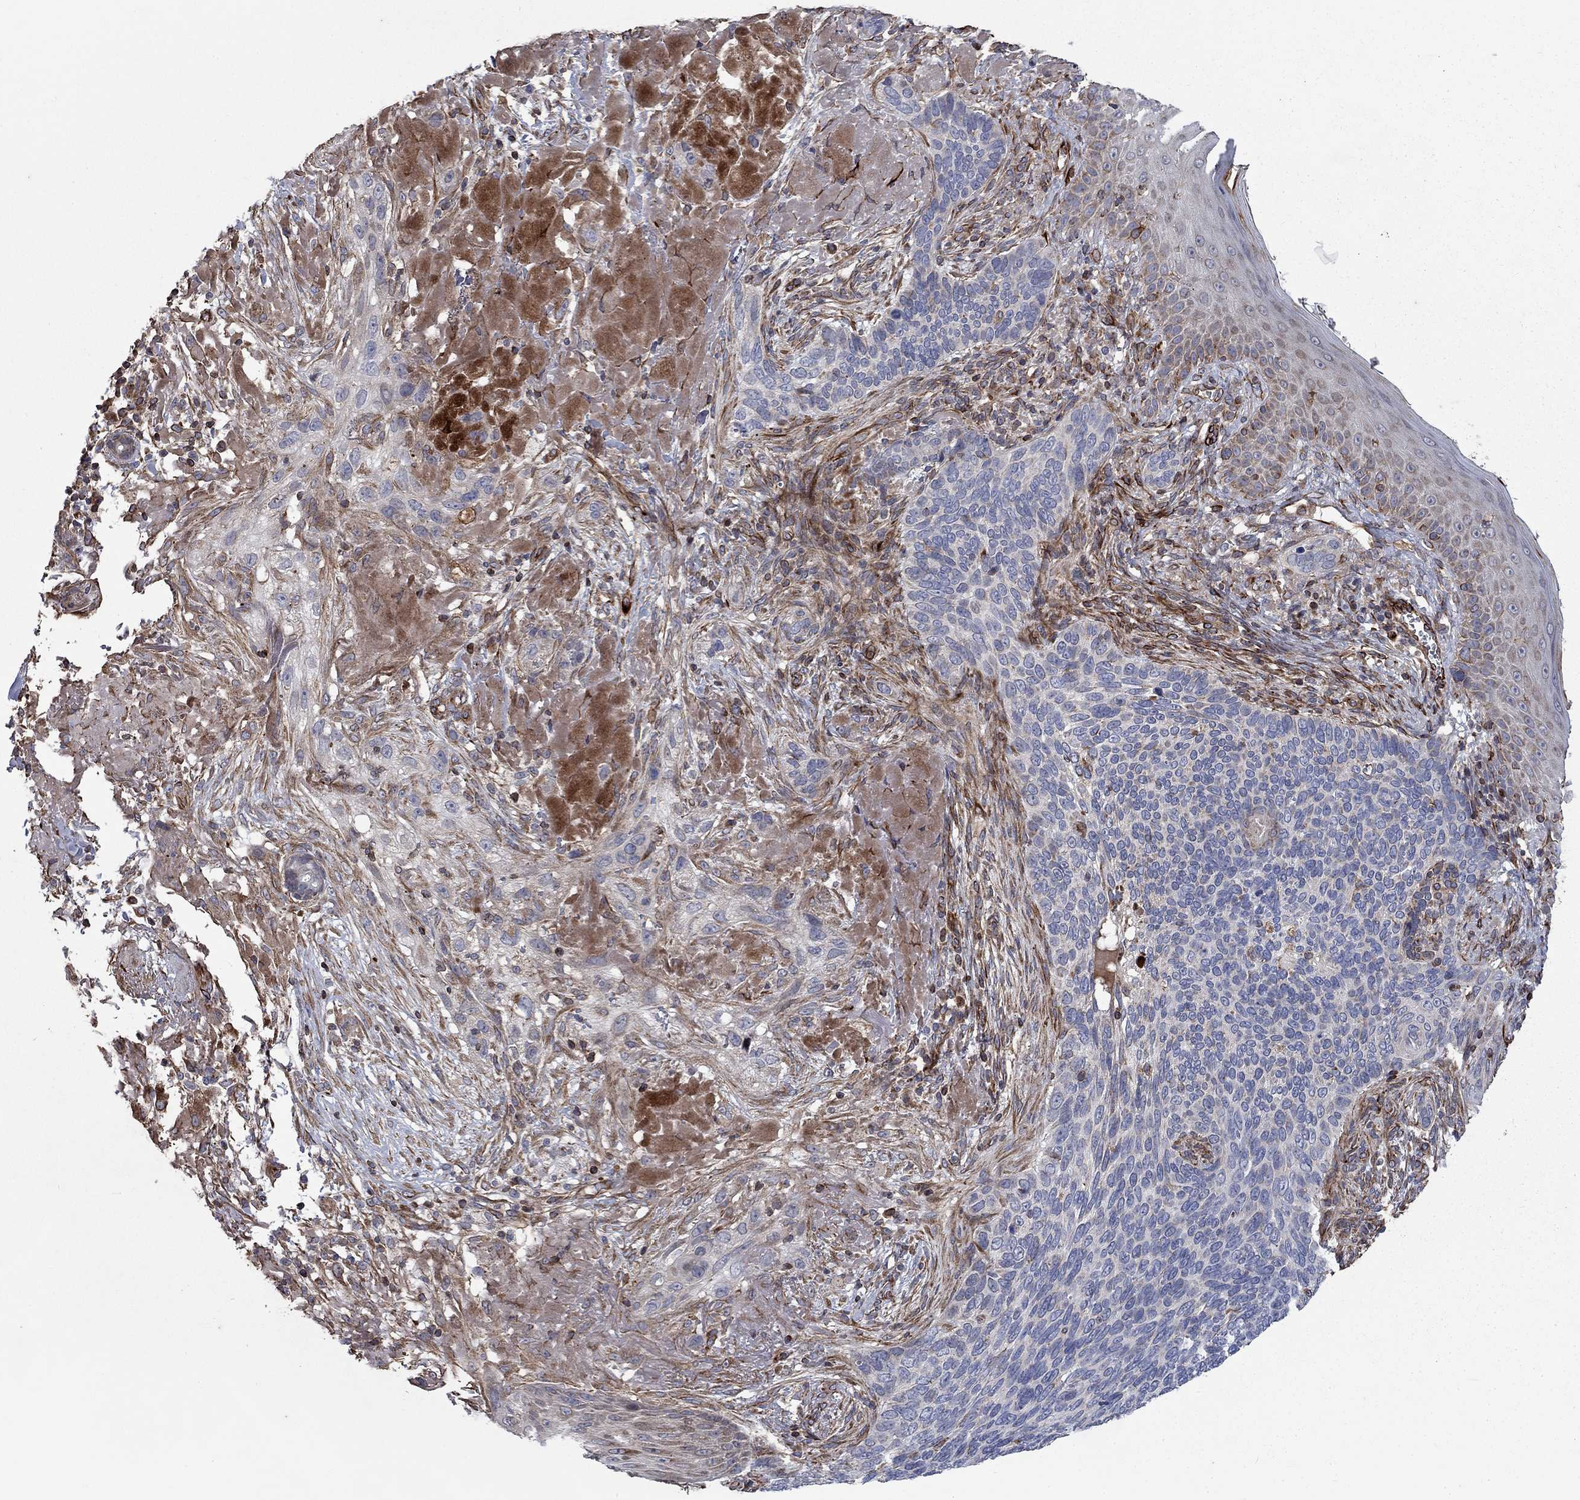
{"staining": {"intensity": "negative", "quantity": "none", "location": "none"}, "tissue": "skin cancer", "cell_type": "Tumor cells", "image_type": "cancer", "snomed": [{"axis": "morphology", "description": "Basal cell carcinoma"}, {"axis": "topography", "description": "Skin"}], "caption": "Tumor cells are negative for protein expression in human skin cancer. The staining was performed using DAB to visualize the protein expression in brown, while the nuclei were stained in blue with hematoxylin (Magnification: 20x).", "gene": "NDUFC1", "patient": {"sex": "male", "age": 91}}